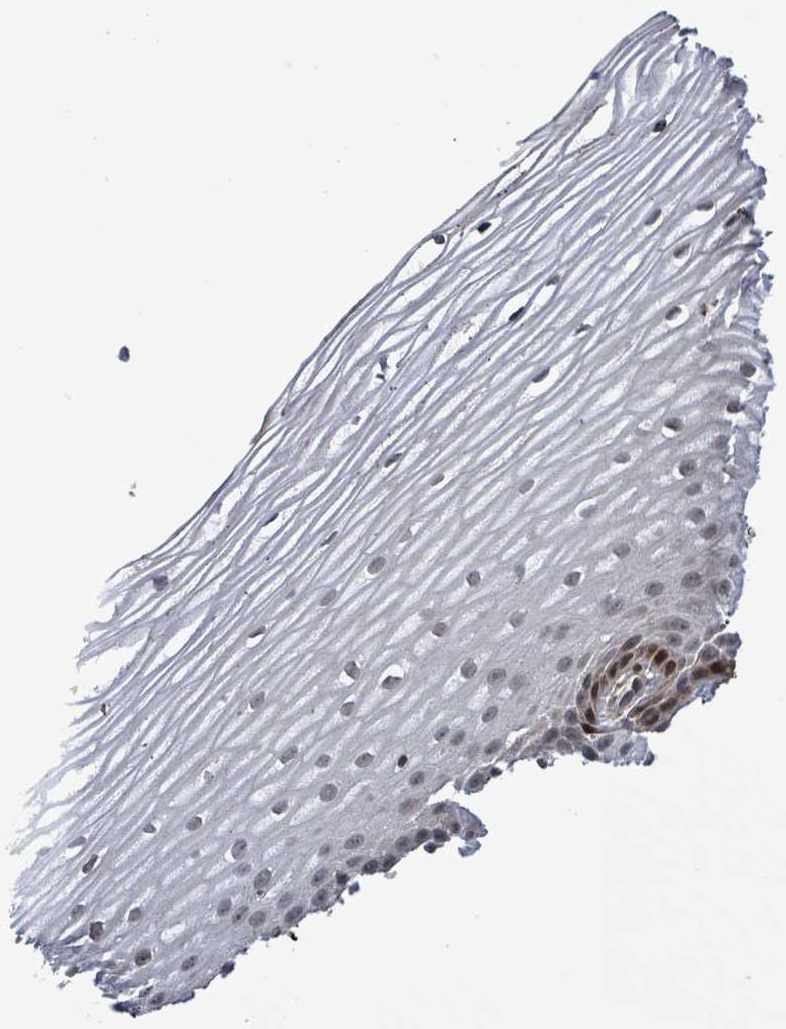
{"staining": {"intensity": "weak", "quantity": "25%-75%", "location": "cytoplasmic/membranous,nuclear"}, "tissue": "cervix", "cell_type": "Glandular cells", "image_type": "normal", "snomed": [{"axis": "morphology", "description": "Normal tissue, NOS"}, {"axis": "topography", "description": "Cervix"}], "caption": "Glandular cells display low levels of weak cytoplasmic/membranous,nuclear staining in about 25%-75% of cells in benign cervix. The protein of interest is stained brown, and the nuclei are stained in blue (DAB (3,3'-diaminobenzidine) IHC with brightfield microscopy, high magnification).", "gene": "FBXO6", "patient": {"sex": "female", "age": 47}}